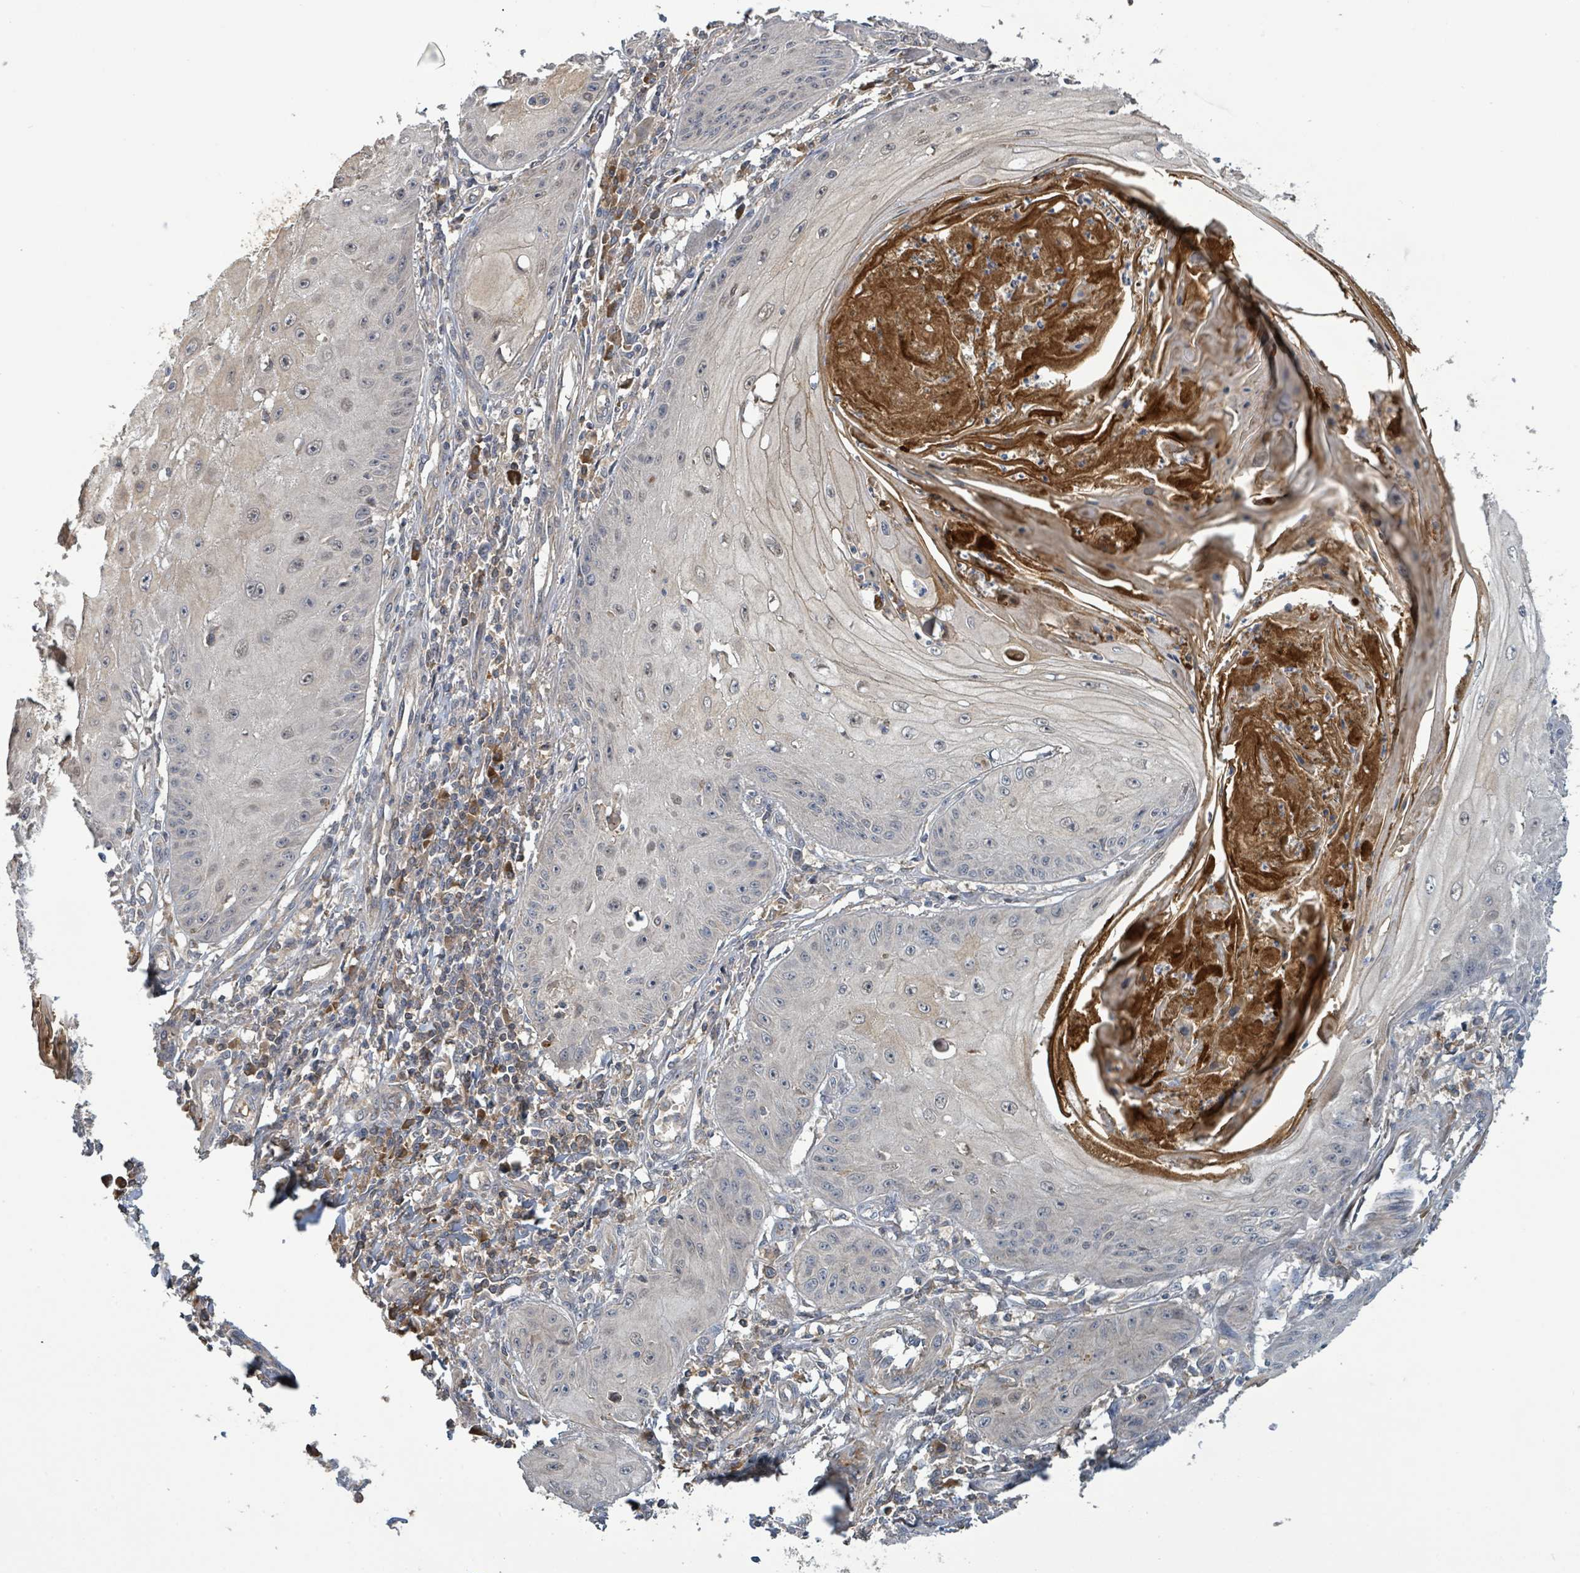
{"staining": {"intensity": "negative", "quantity": "none", "location": "none"}, "tissue": "skin cancer", "cell_type": "Tumor cells", "image_type": "cancer", "snomed": [{"axis": "morphology", "description": "Squamous cell carcinoma, NOS"}, {"axis": "topography", "description": "Skin"}], "caption": "The photomicrograph exhibits no staining of tumor cells in skin cancer (squamous cell carcinoma).", "gene": "STARD4", "patient": {"sex": "male", "age": 70}}